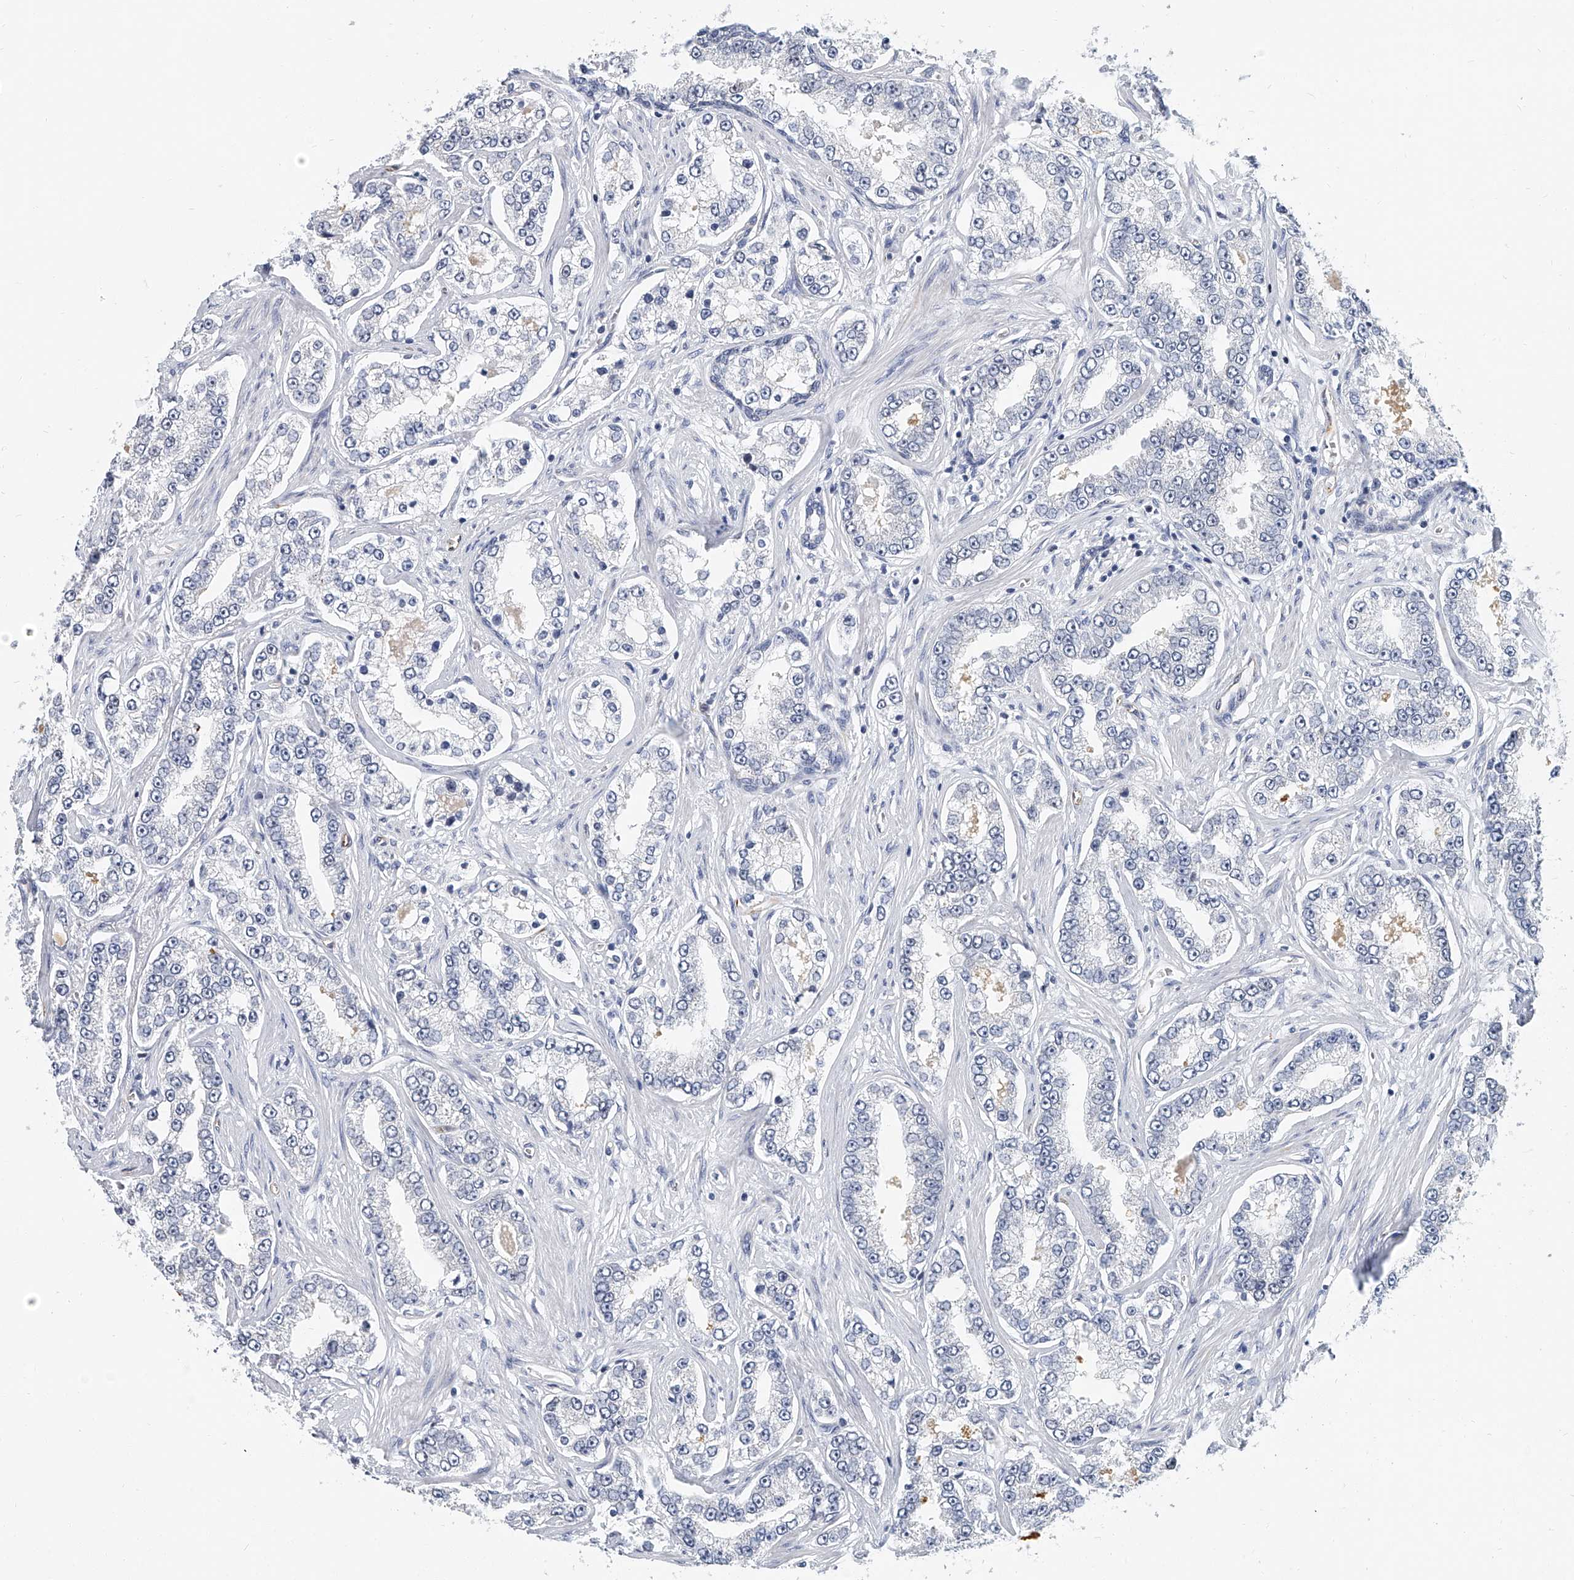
{"staining": {"intensity": "negative", "quantity": "none", "location": "none"}, "tissue": "prostate cancer", "cell_type": "Tumor cells", "image_type": "cancer", "snomed": [{"axis": "morphology", "description": "Normal tissue, NOS"}, {"axis": "morphology", "description": "Adenocarcinoma, High grade"}, {"axis": "topography", "description": "Prostate"}], "caption": "The histopathology image exhibits no significant staining in tumor cells of prostate cancer.", "gene": "KIRREL1", "patient": {"sex": "male", "age": 83}}